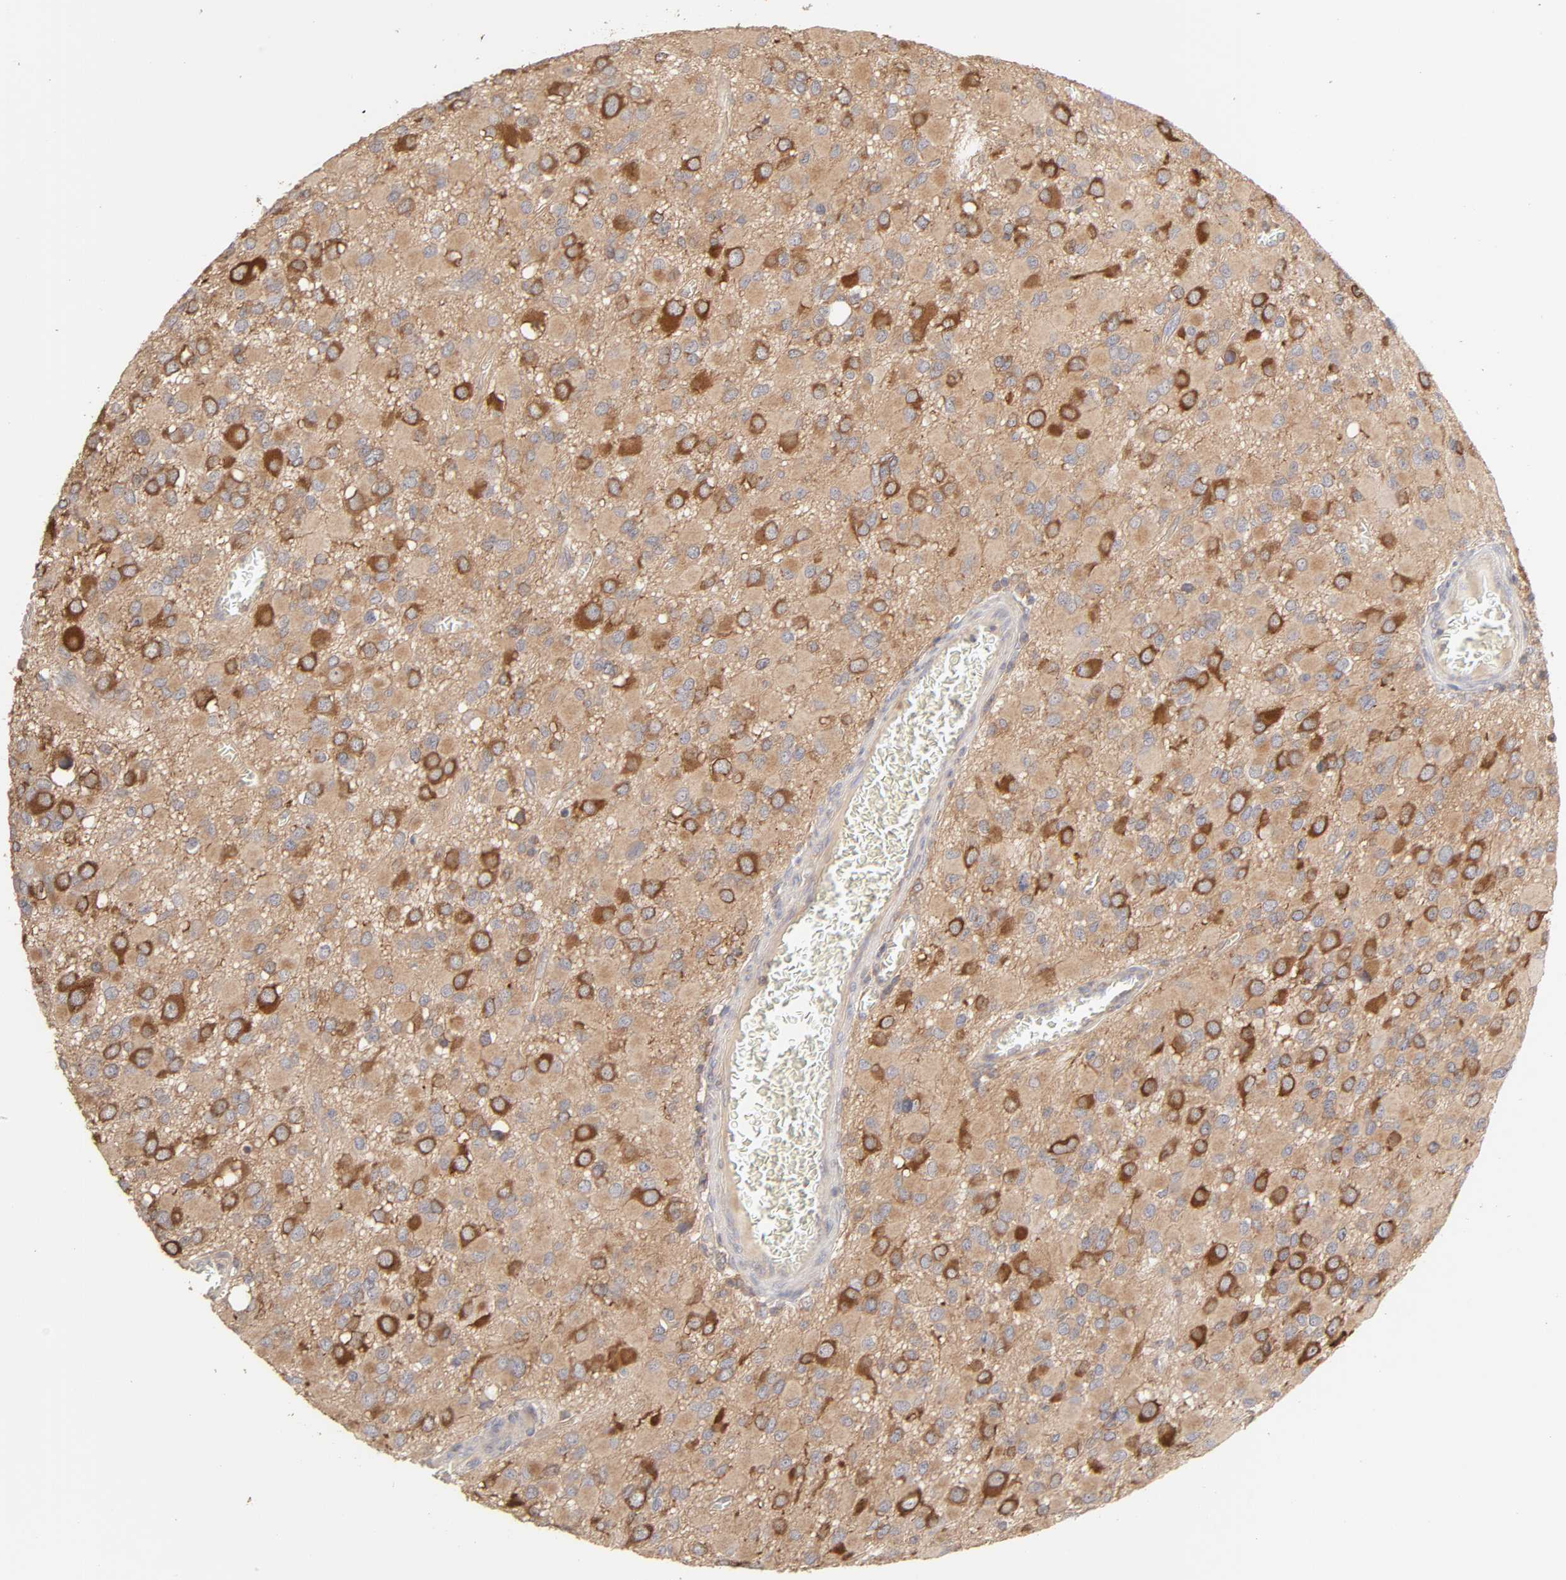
{"staining": {"intensity": "strong", "quantity": "25%-75%", "location": "cytoplasmic/membranous"}, "tissue": "glioma", "cell_type": "Tumor cells", "image_type": "cancer", "snomed": [{"axis": "morphology", "description": "Glioma, malignant, Low grade"}, {"axis": "topography", "description": "Brain"}], "caption": "Human glioma stained for a protein (brown) reveals strong cytoplasmic/membranous positive staining in approximately 25%-75% of tumor cells.", "gene": "AP1G2", "patient": {"sex": "male", "age": 42}}